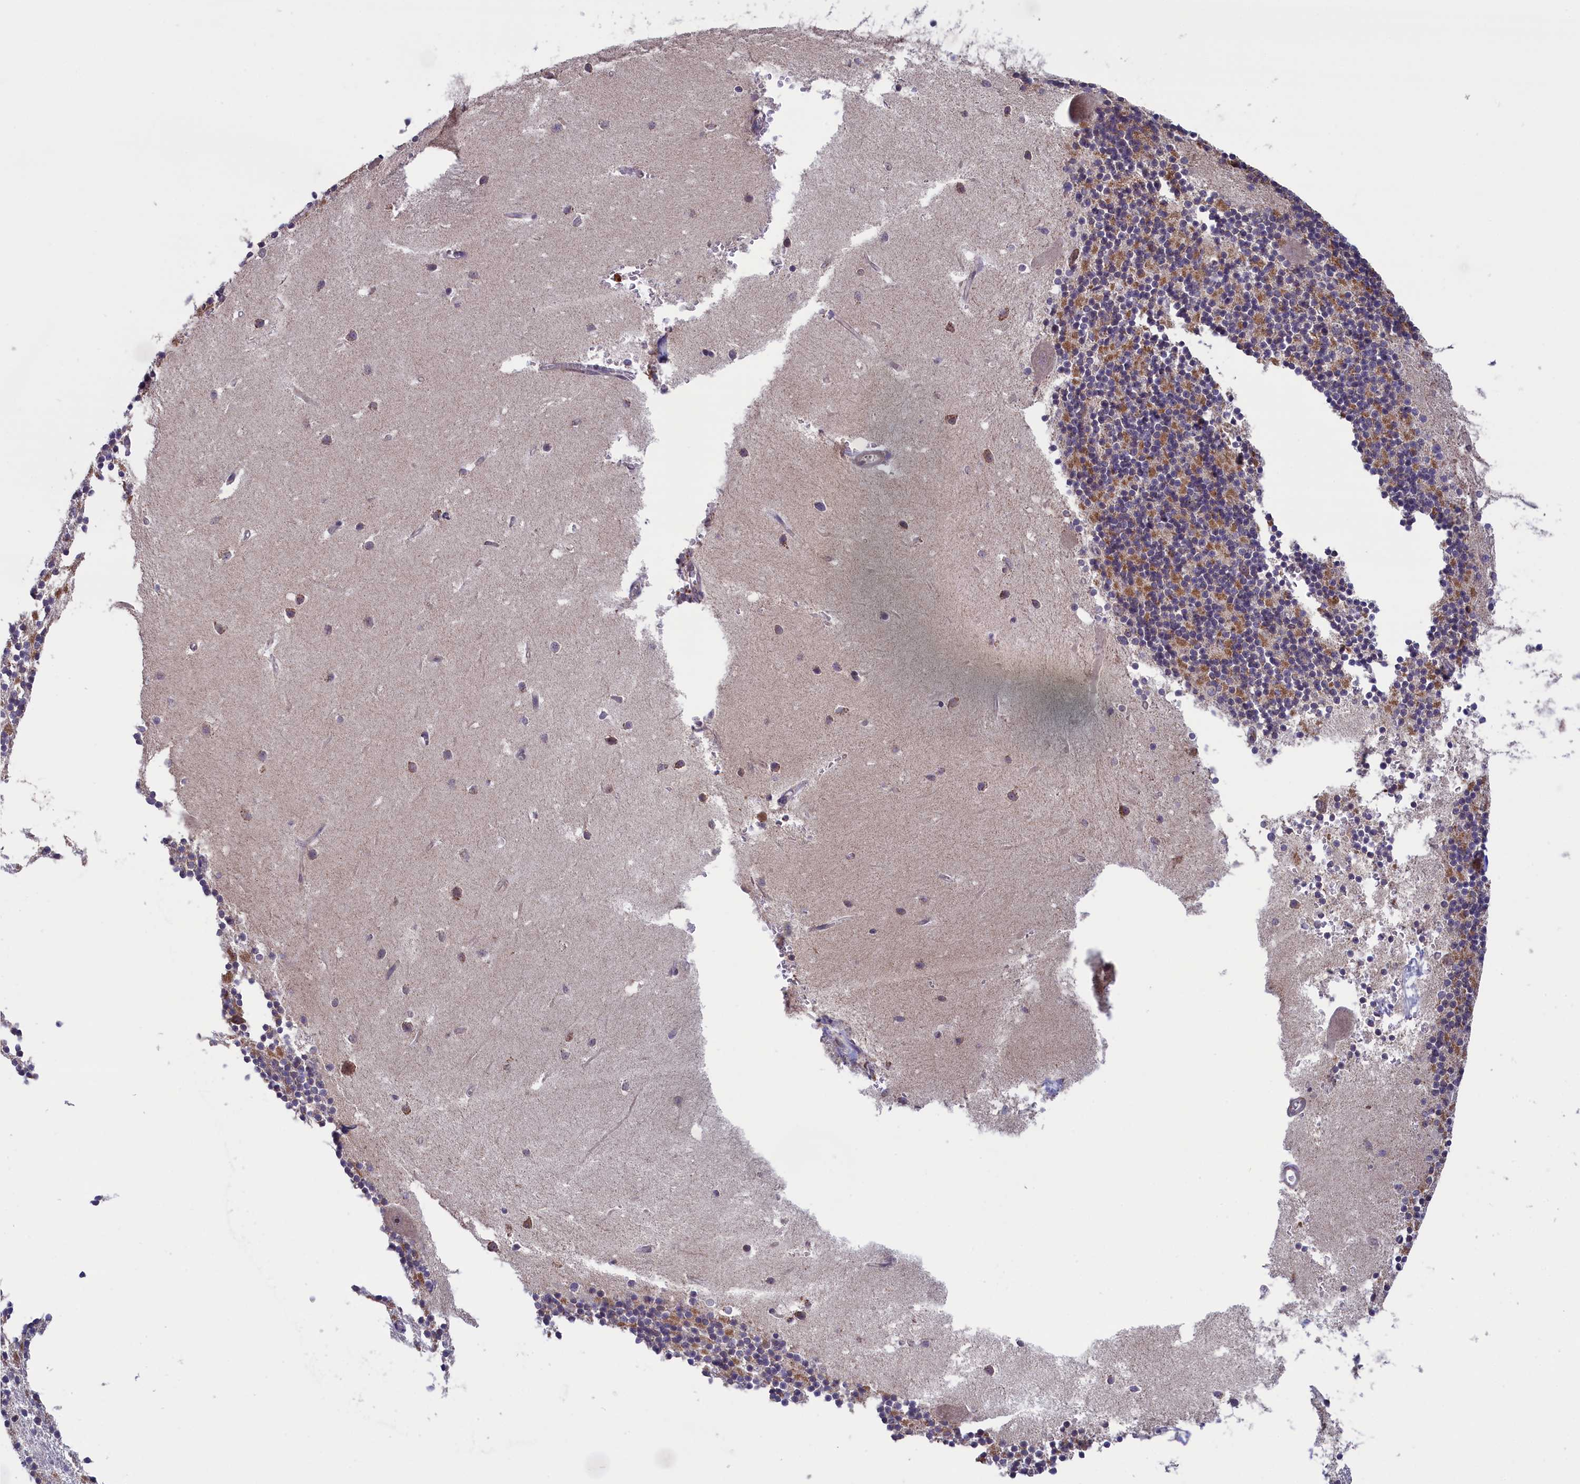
{"staining": {"intensity": "moderate", "quantity": "<25%", "location": "cytoplasmic/membranous"}, "tissue": "cerebellum", "cell_type": "Cells in granular layer", "image_type": "normal", "snomed": [{"axis": "morphology", "description": "Normal tissue, NOS"}, {"axis": "topography", "description": "Cerebellum"}], "caption": "About <25% of cells in granular layer in benign human cerebellum reveal moderate cytoplasmic/membranous protein expression as visualized by brown immunohistochemical staining.", "gene": "TIMM44", "patient": {"sex": "male", "age": 54}}